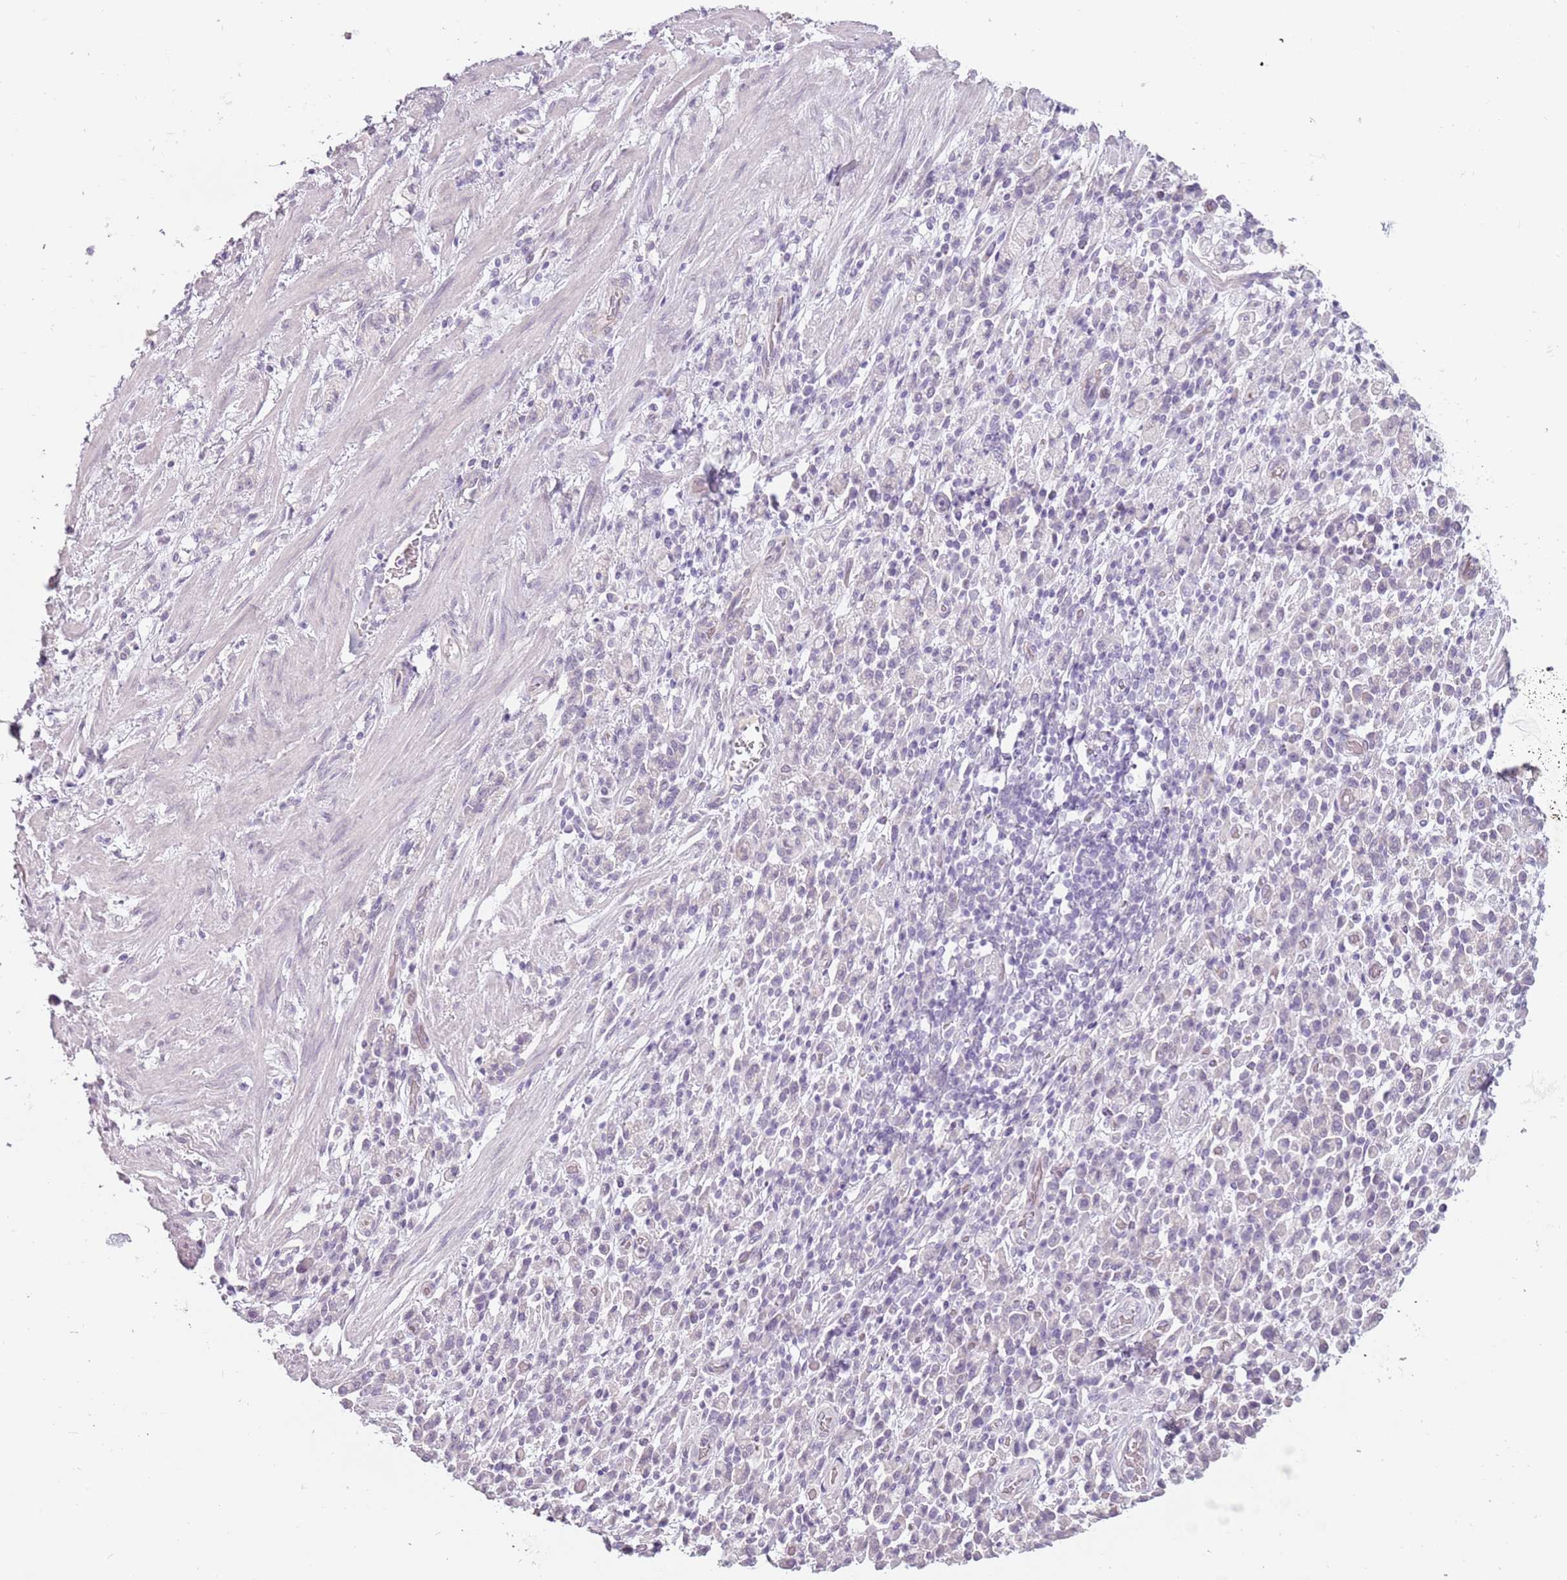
{"staining": {"intensity": "negative", "quantity": "none", "location": "none"}, "tissue": "stomach cancer", "cell_type": "Tumor cells", "image_type": "cancer", "snomed": [{"axis": "morphology", "description": "Adenocarcinoma, NOS"}, {"axis": "topography", "description": "Stomach"}], "caption": "Immunohistochemistry photomicrograph of neoplastic tissue: adenocarcinoma (stomach) stained with DAB (3,3'-diaminobenzidine) exhibits no significant protein staining in tumor cells.", "gene": "RFX2", "patient": {"sex": "male", "age": 77}}